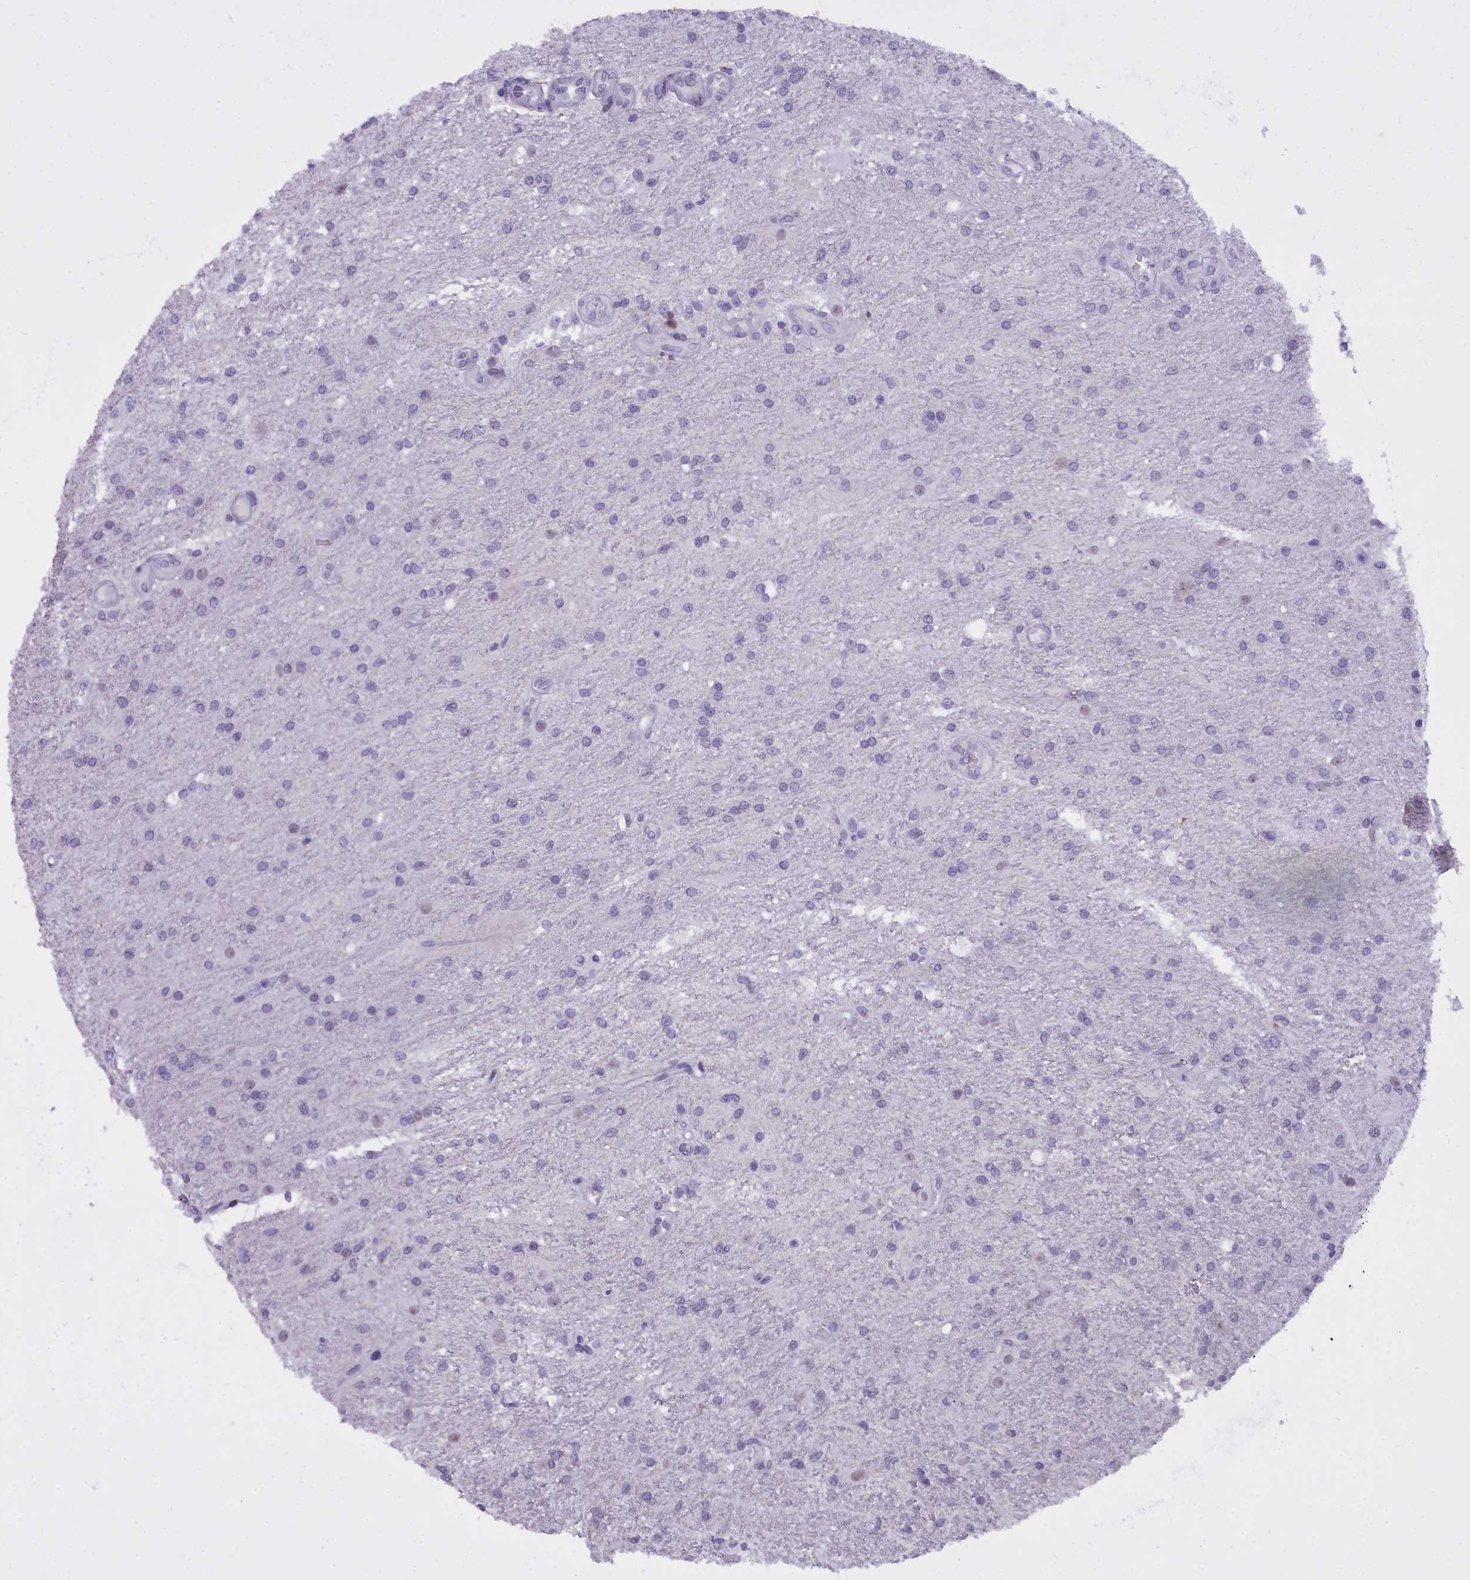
{"staining": {"intensity": "negative", "quantity": "none", "location": "none"}, "tissue": "glioma", "cell_type": "Tumor cells", "image_type": "cancer", "snomed": [{"axis": "morphology", "description": "Glioma, malignant, Low grade"}, {"axis": "topography", "description": "Brain"}], "caption": "DAB (3,3'-diaminobenzidine) immunohistochemical staining of glioma shows no significant positivity in tumor cells.", "gene": "OSTN", "patient": {"sex": "male", "age": 66}}